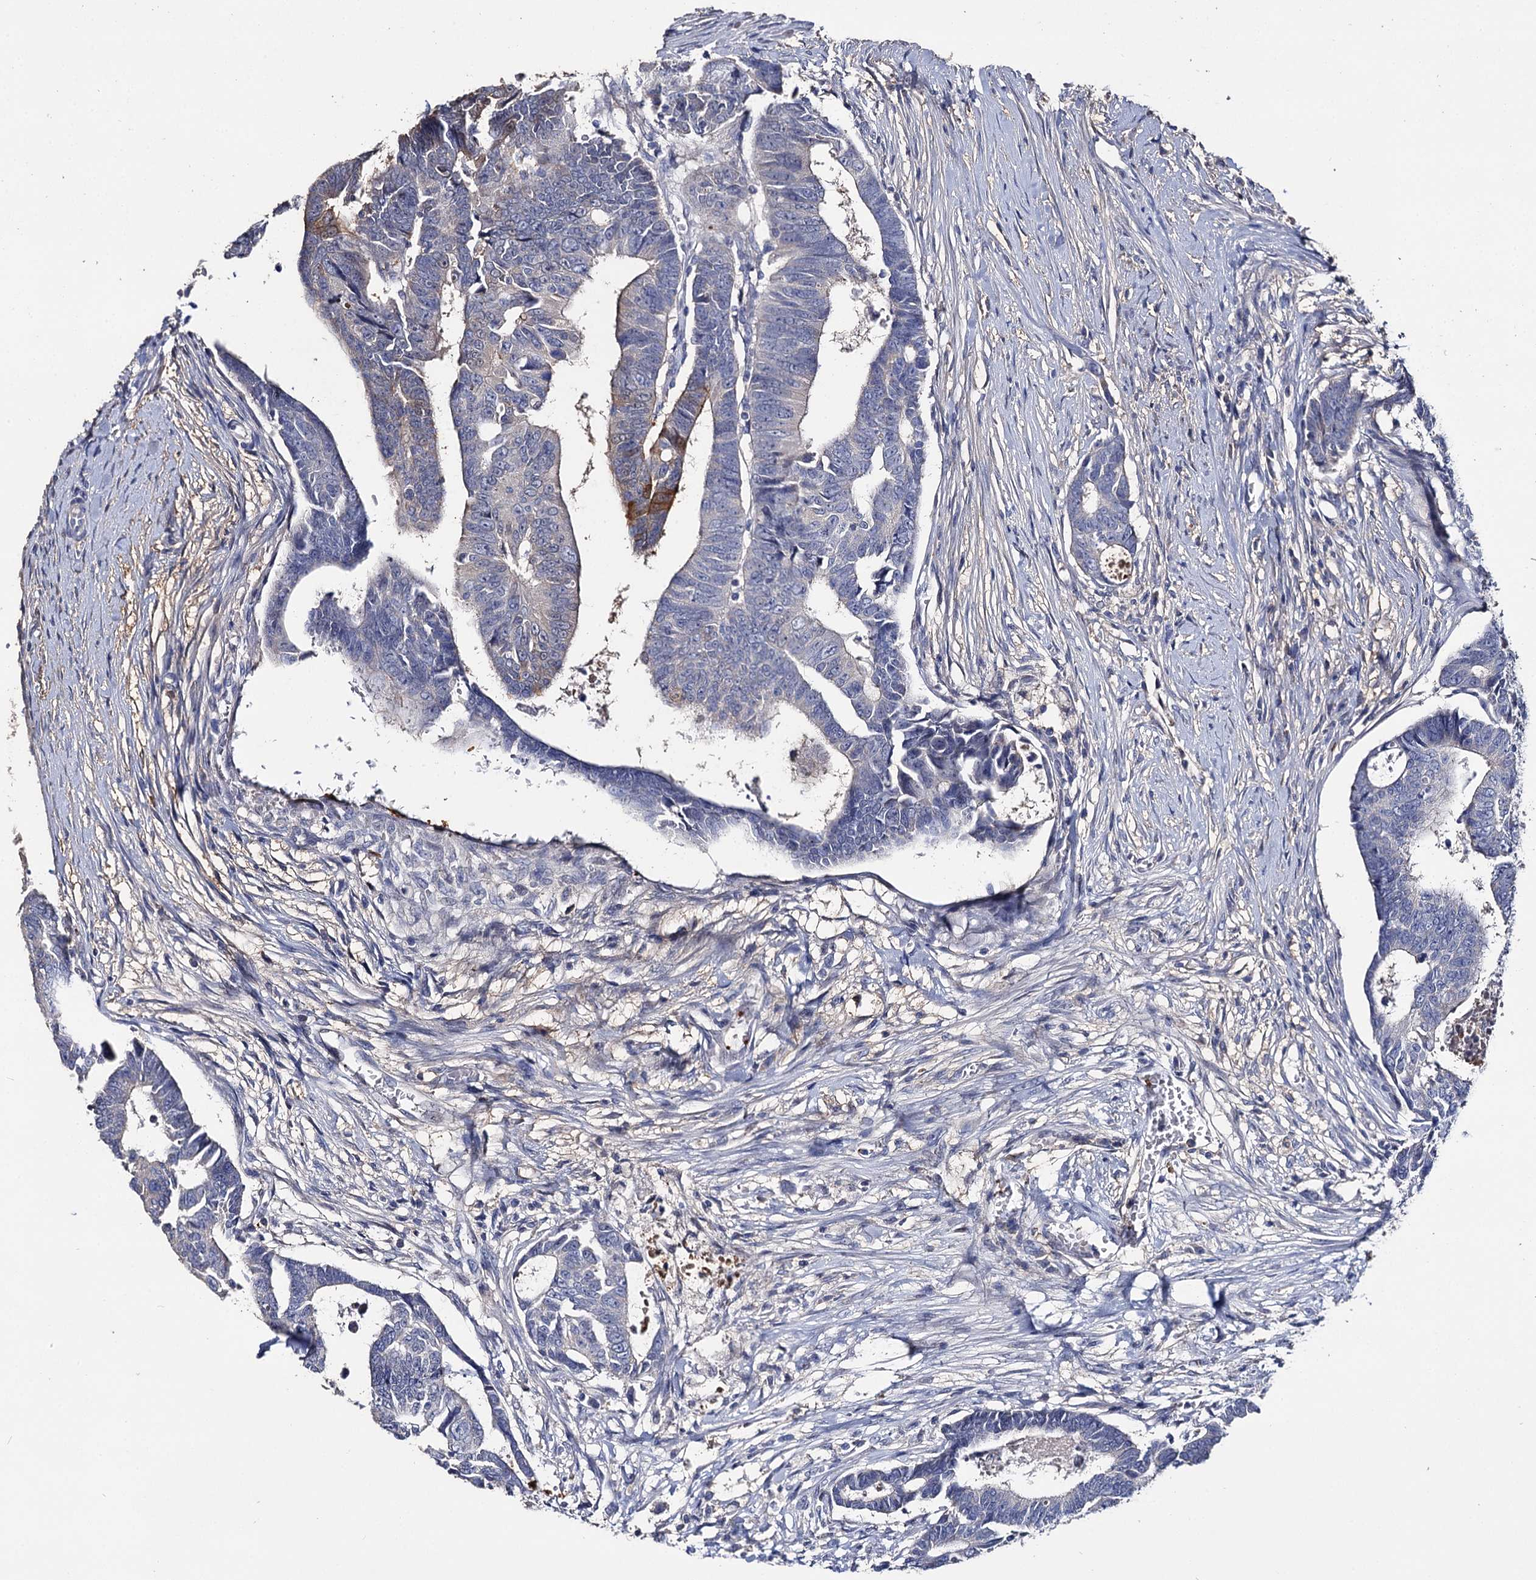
{"staining": {"intensity": "negative", "quantity": "none", "location": "none"}, "tissue": "colorectal cancer", "cell_type": "Tumor cells", "image_type": "cancer", "snomed": [{"axis": "morphology", "description": "Adenocarcinoma, NOS"}, {"axis": "topography", "description": "Rectum"}], "caption": "This photomicrograph is of colorectal cancer stained with IHC to label a protein in brown with the nuclei are counter-stained blue. There is no expression in tumor cells.", "gene": "DNAH6", "patient": {"sex": "female", "age": 65}}